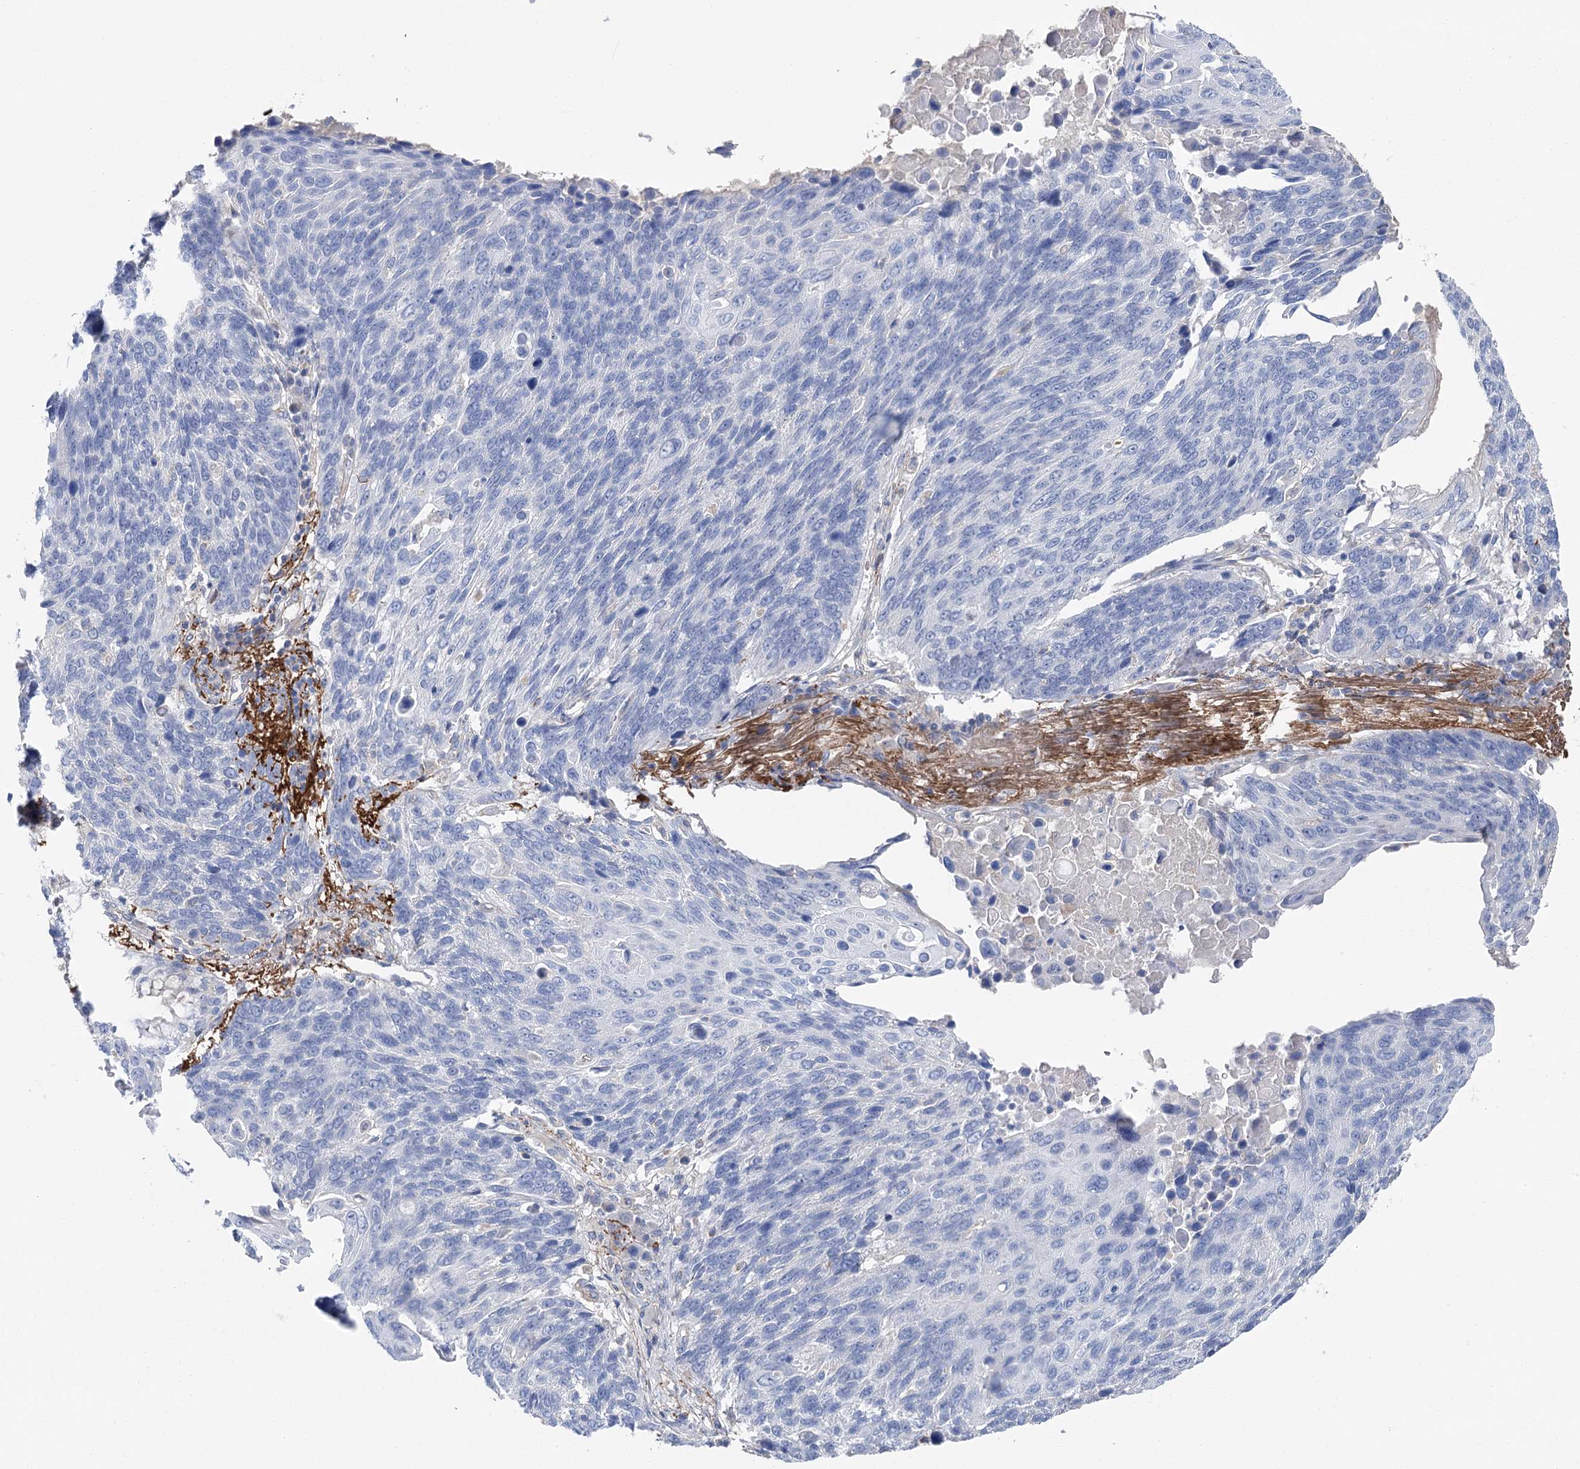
{"staining": {"intensity": "negative", "quantity": "none", "location": "none"}, "tissue": "lung cancer", "cell_type": "Tumor cells", "image_type": "cancer", "snomed": [{"axis": "morphology", "description": "Squamous cell carcinoma, NOS"}, {"axis": "topography", "description": "Lung"}], "caption": "Human squamous cell carcinoma (lung) stained for a protein using immunohistochemistry (IHC) exhibits no staining in tumor cells.", "gene": "EPYC", "patient": {"sex": "male", "age": 66}}